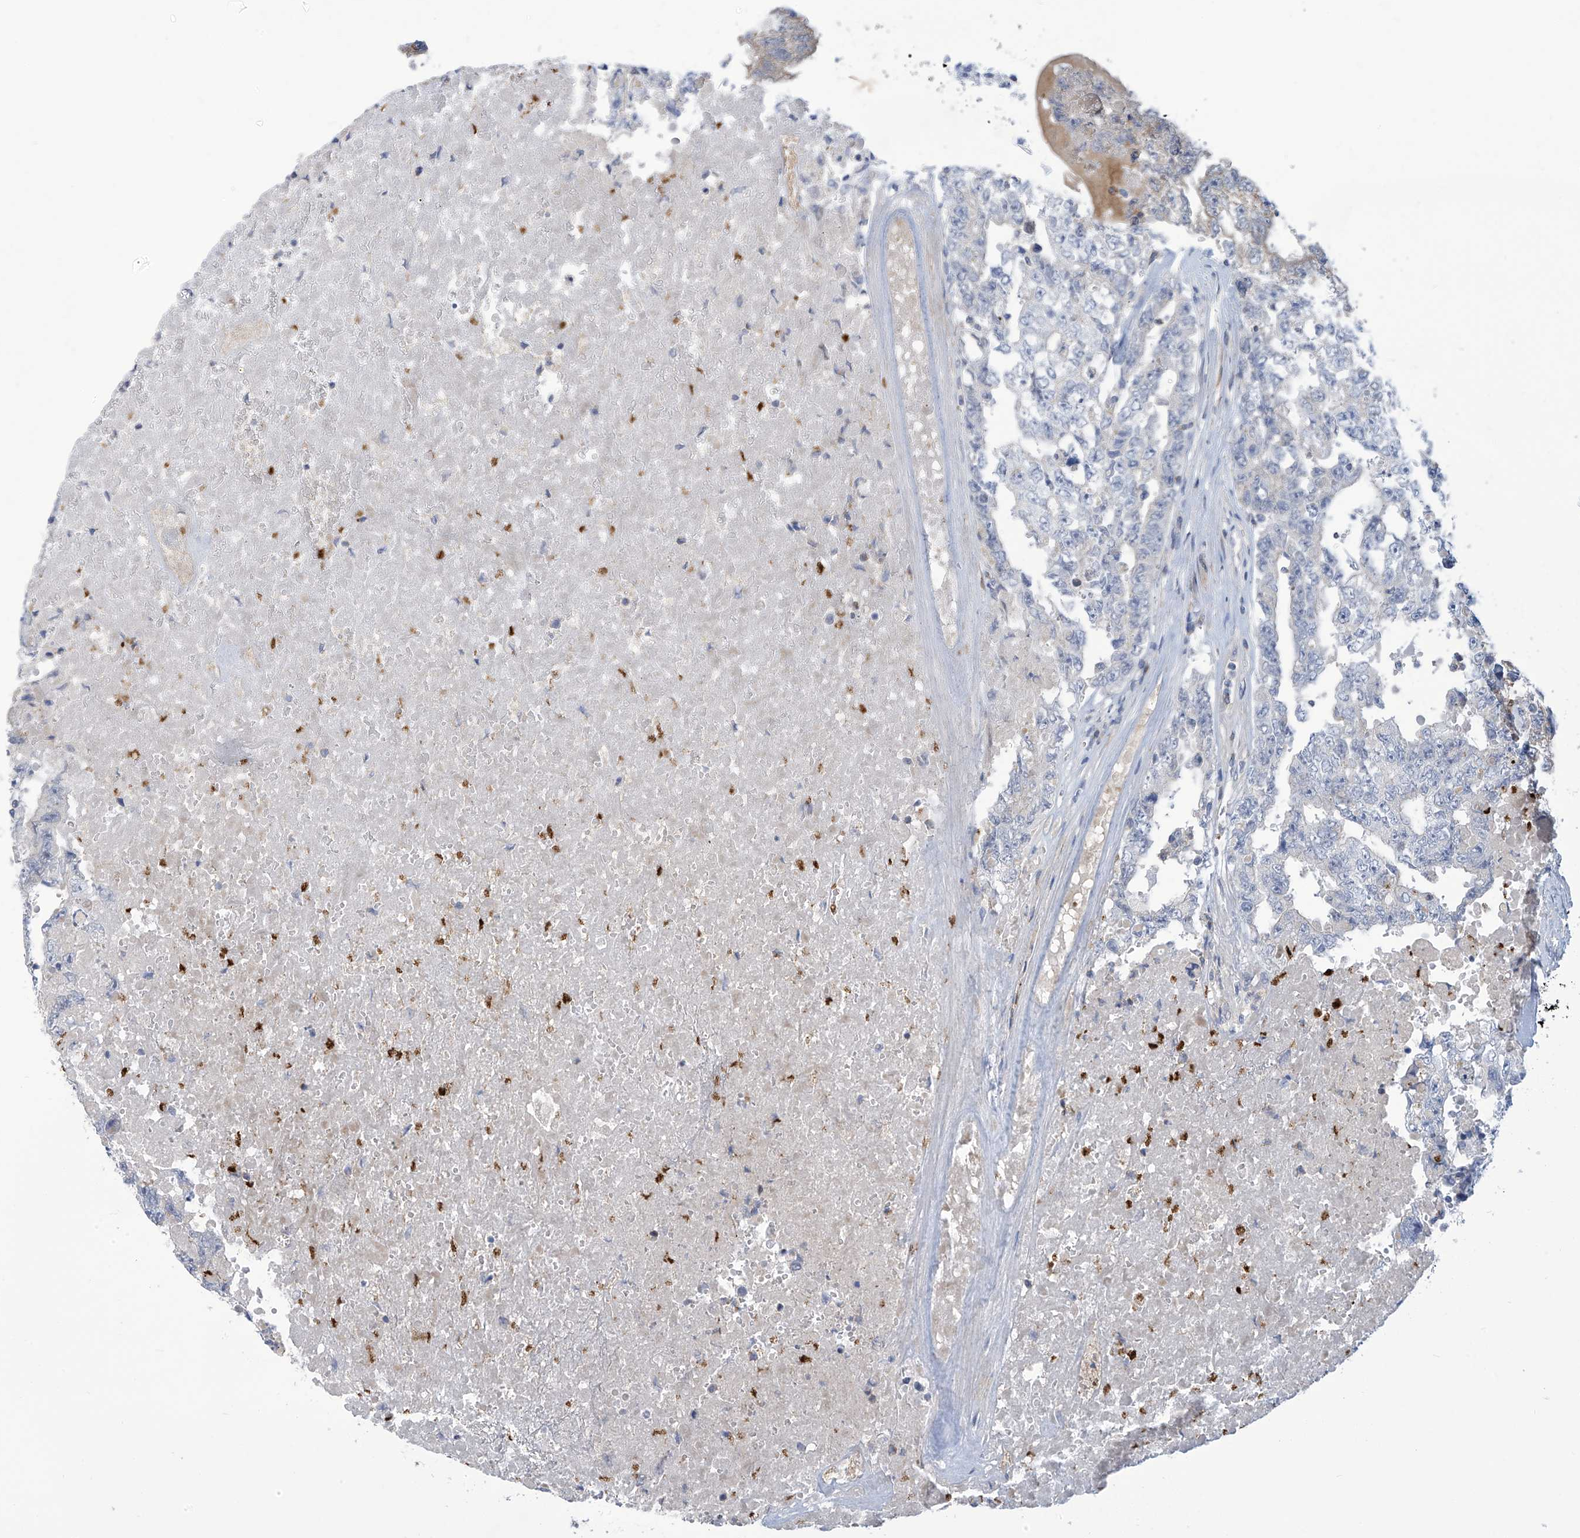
{"staining": {"intensity": "negative", "quantity": "none", "location": "none"}, "tissue": "testis cancer", "cell_type": "Tumor cells", "image_type": "cancer", "snomed": [{"axis": "morphology", "description": "Carcinoma, Embryonal, NOS"}, {"axis": "topography", "description": "Testis"}], "caption": "Image shows no significant protein positivity in tumor cells of testis cancer (embryonal carcinoma). Nuclei are stained in blue.", "gene": "IBA57", "patient": {"sex": "male", "age": 26}}